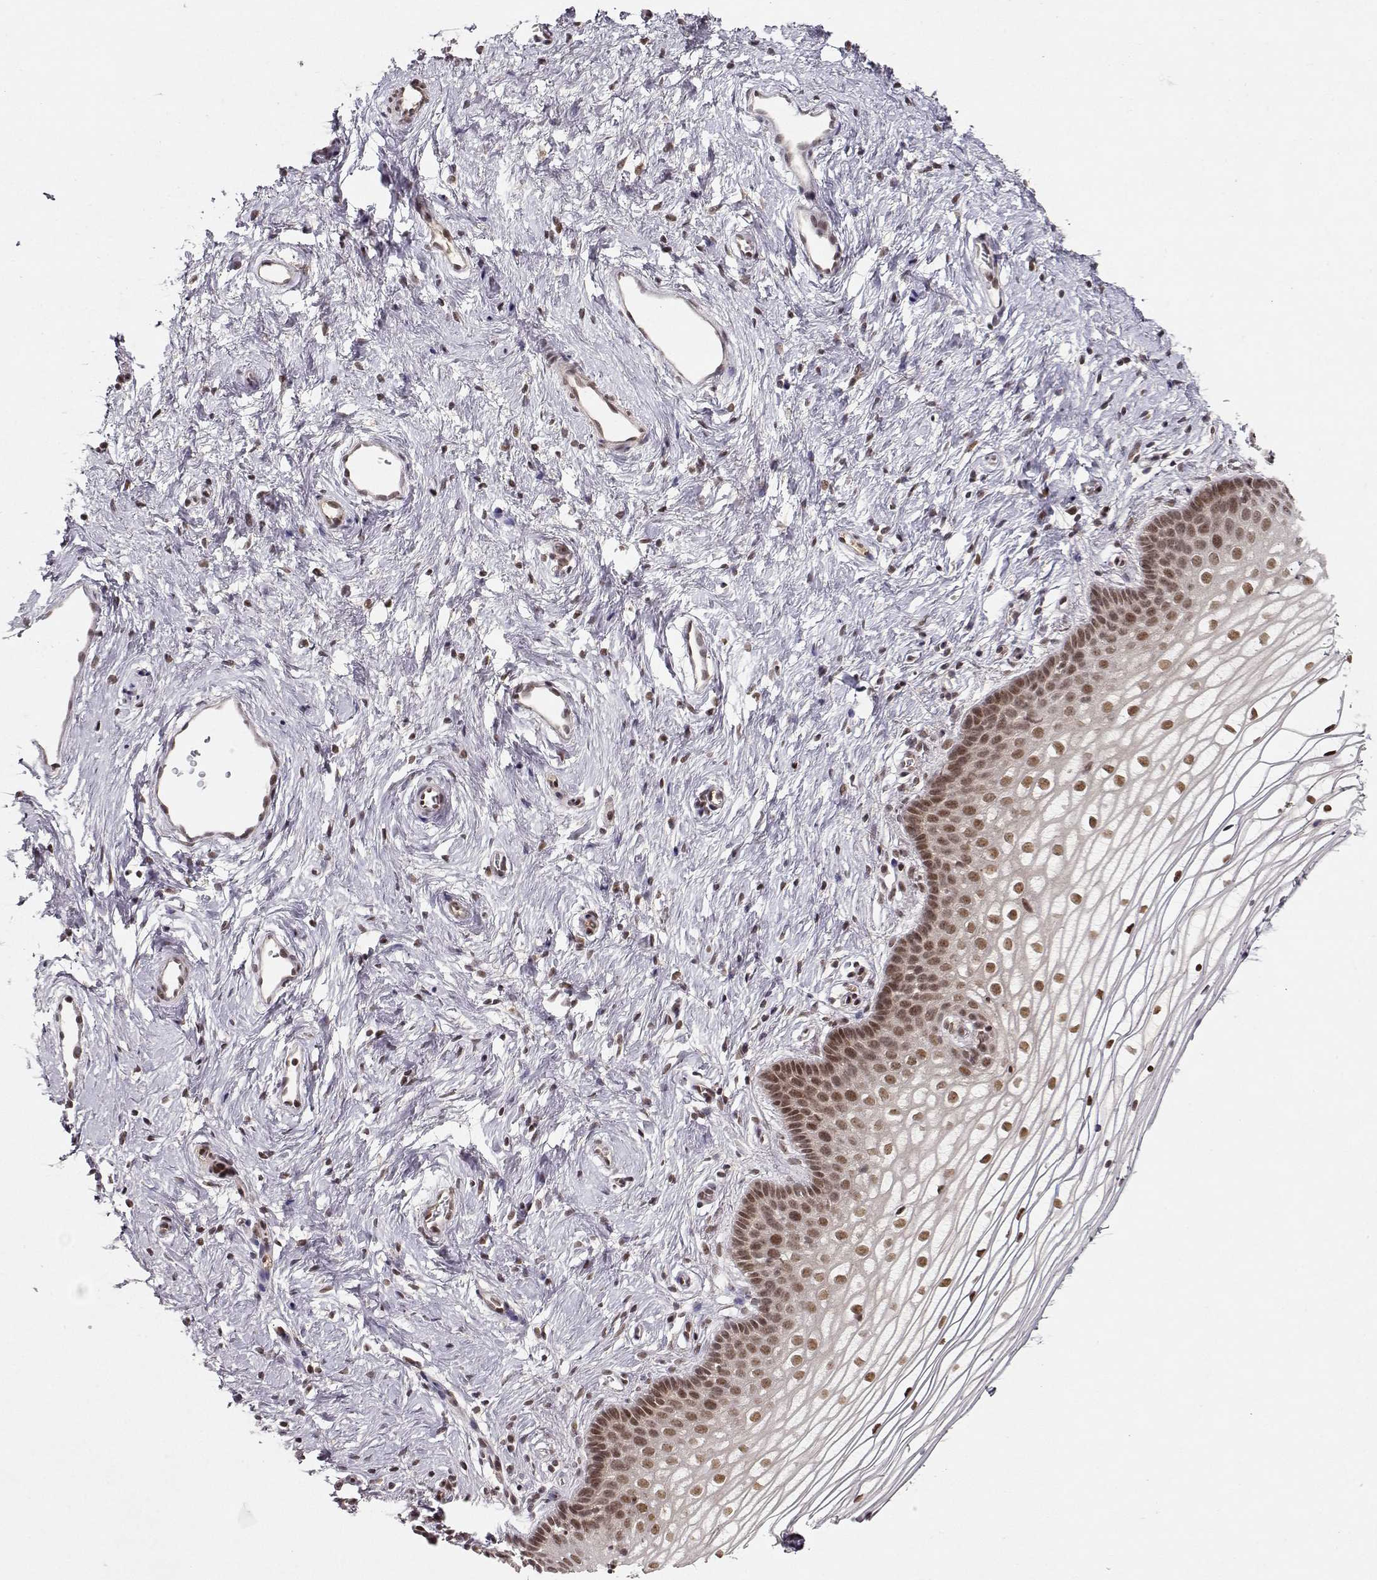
{"staining": {"intensity": "moderate", "quantity": ">75%", "location": "nuclear"}, "tissue": "vagina", "cell_type": "Squamous epithelial cells", "image_type": "normal", "snomed": [{"axis": "morphology", "description": "Normal tissue, NOS"}, {"axis": "topography", "description": "Vagina"}], "caption": "High-power microscopy captured an IHC micrograph of unremarkable vagina, revealing moderate nuclear expression in approximately >75% of squamous epithelial cells.", "gene": "CSNK2A1", "patient": {"sex": "female", "age": 36}}